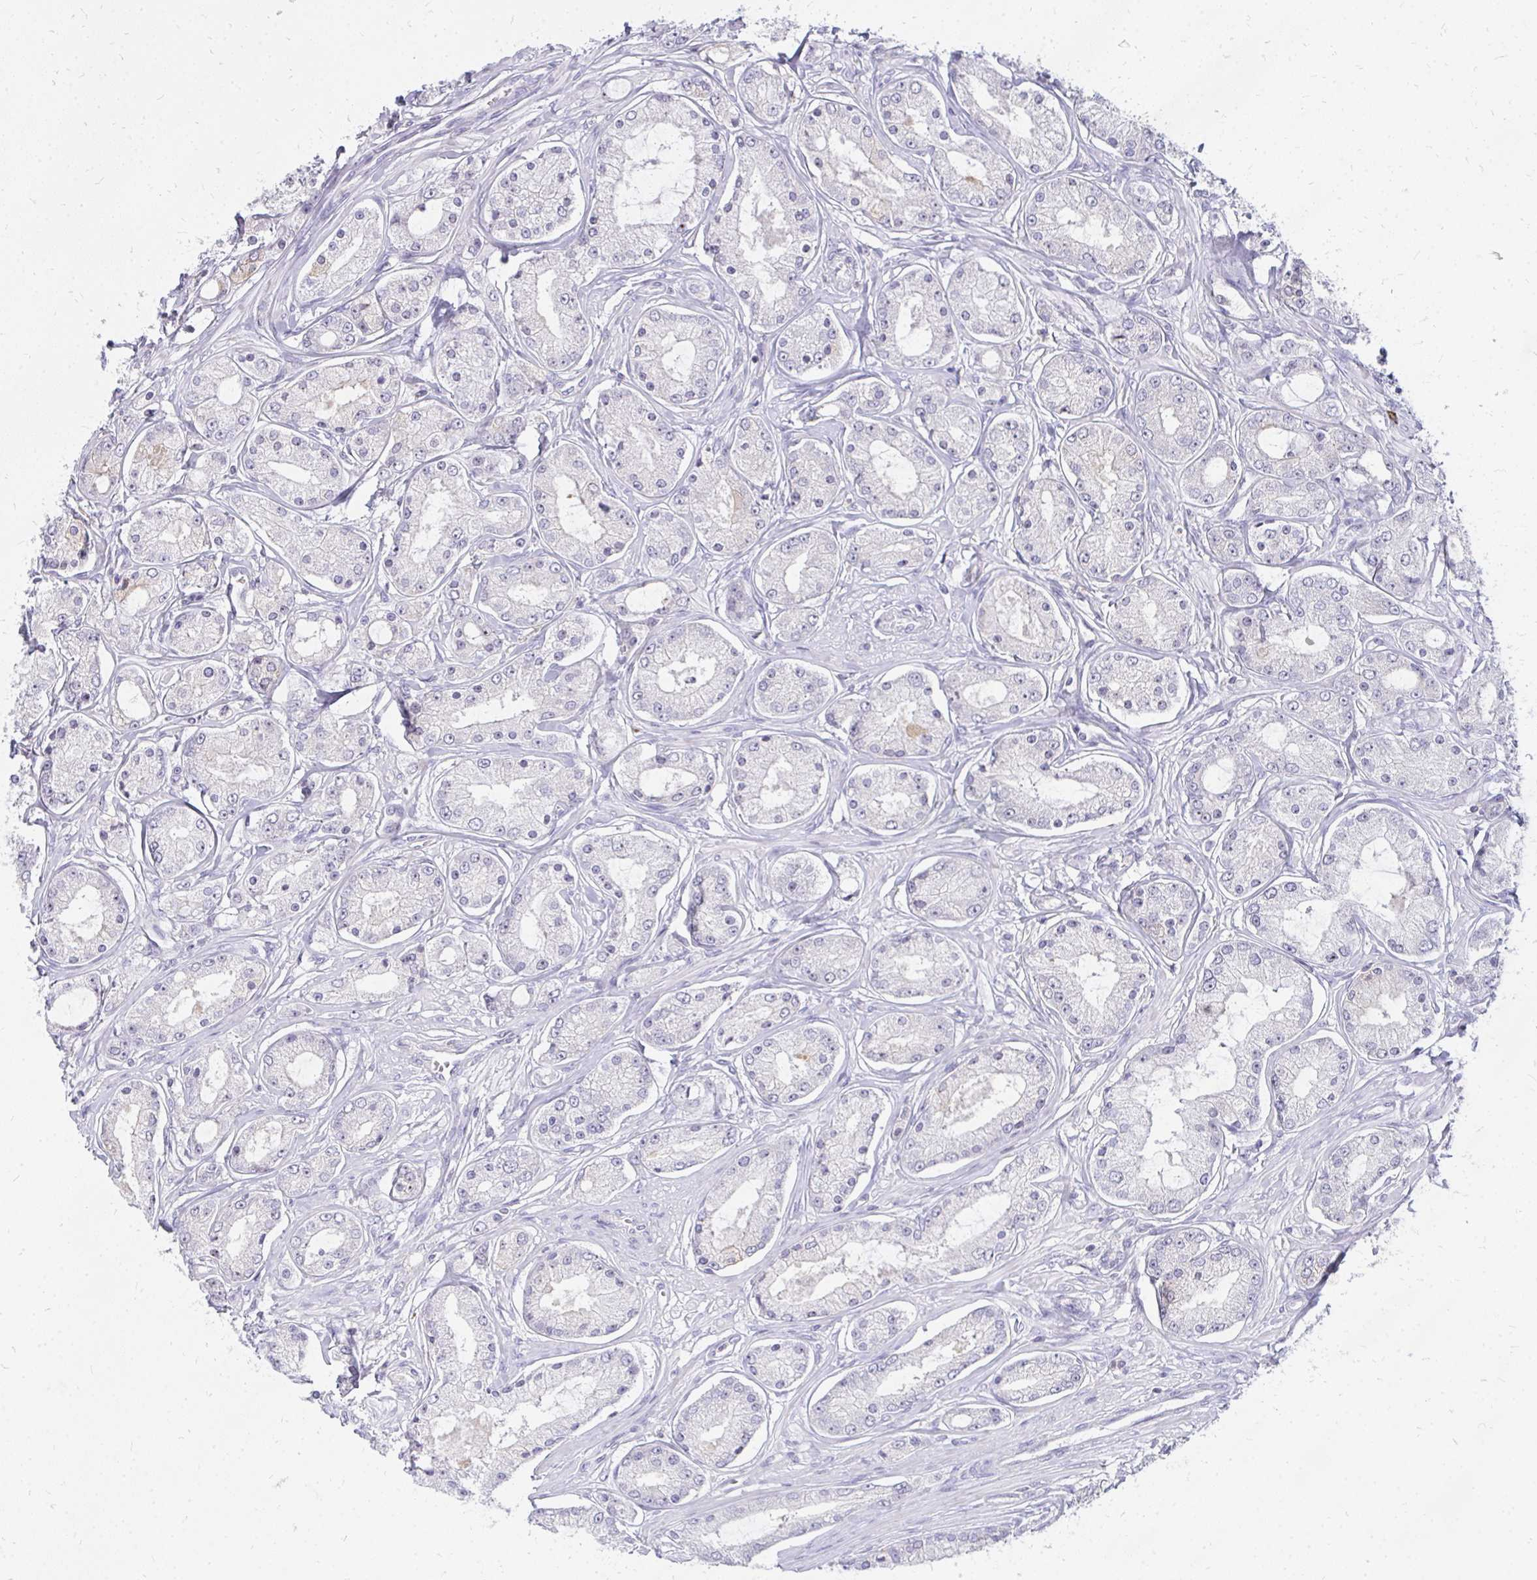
{"staining": {"intensity": "negative", "quantity": "none", "location": "none"}, "tissue": "prostate cancer", "cell_type": "Tumor cells", "image_type": "cancer", "snomed": [{"axis": "morphology", "description": "Adenocarcinoma, High grade"}, {"axis": "topography", "description": "Prostate"}], "caption": "The image displays no significant positivity in tumor cells of prostate high-grade adenocarcinoma. Nuclei are stained in blue.", "gene": "FAM9A", "patient": {"sex": "male", "age": 66}}